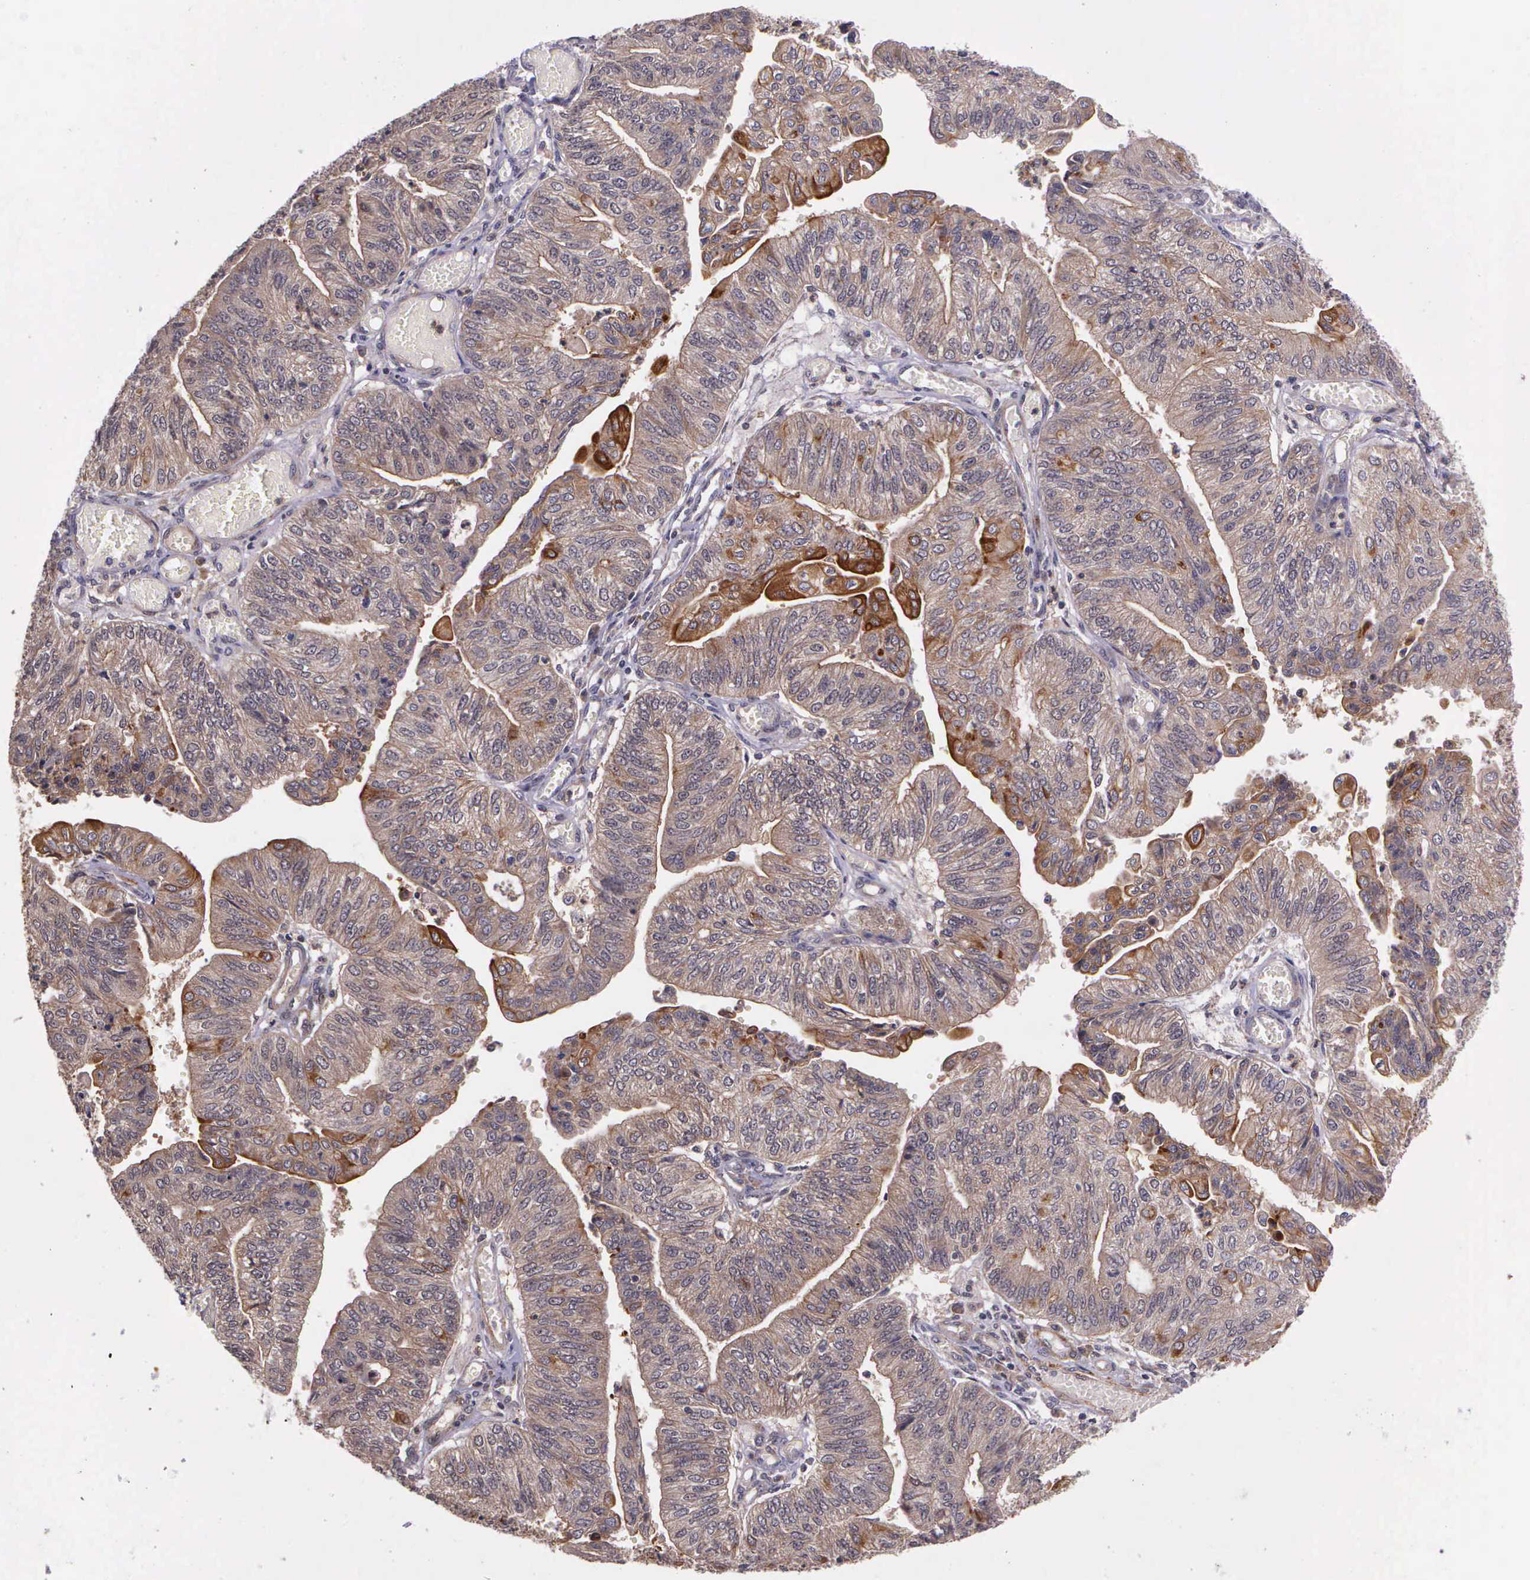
{"staining": {"intensity": "strong", "quantity": "<25%", "location": "cytoplasmic/membranous"}, "tissue": "endometrial cancer", "cell_type": "Tumor cells", "image_type": "cancer", "snomed": [{"axis": "morphology", "description": "Adenocarcinoma, NOS"}, {"axis": "topography", "description": "Endometrium"}], "caption": "Tumor cells display strong cytoplasmic/membranous positivity in approximately <25% of cells in endometrial adenocarcinoma.", "gene": "PRICKLE3", "patient": {"sex": "female", "age": 59}}